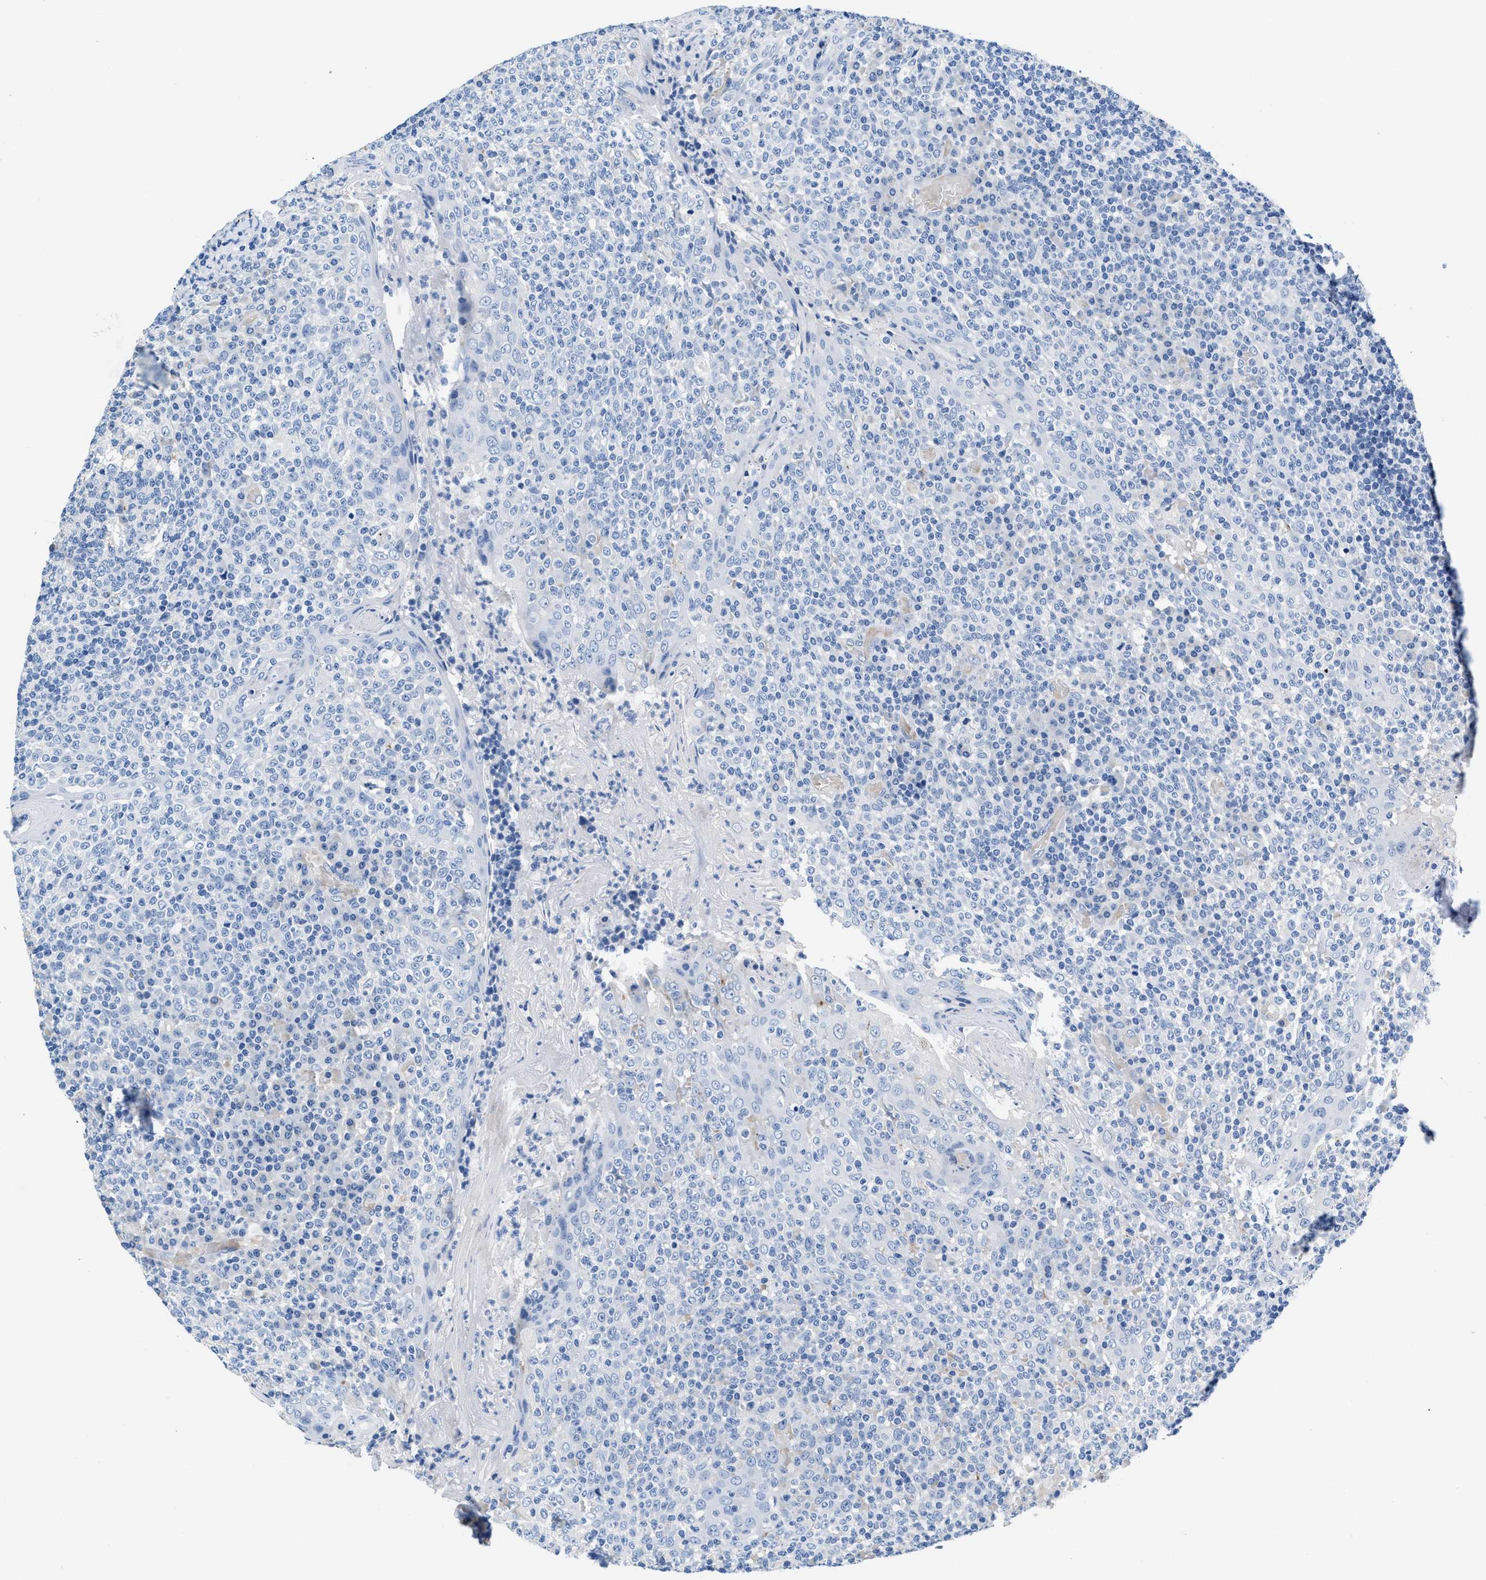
{"staining": {"intensity": "negative", "quantity": "none", "location": "none"}, "tissue": "tonsil", "cell_type": "Germinal center cells", "image_type": "normal", "snomed": [{"axis": "morphology", "description": "Normal tissue, NOS"}, {"axis": "topography", "description": "Tonsil"}], "caption": "Image shows no protein positivity in germinal center cells of unremarkable tonsil. Nuclei are stained in blue.", "gene": "SLFN13", "patient": {"sex": "female", "age": 19}}